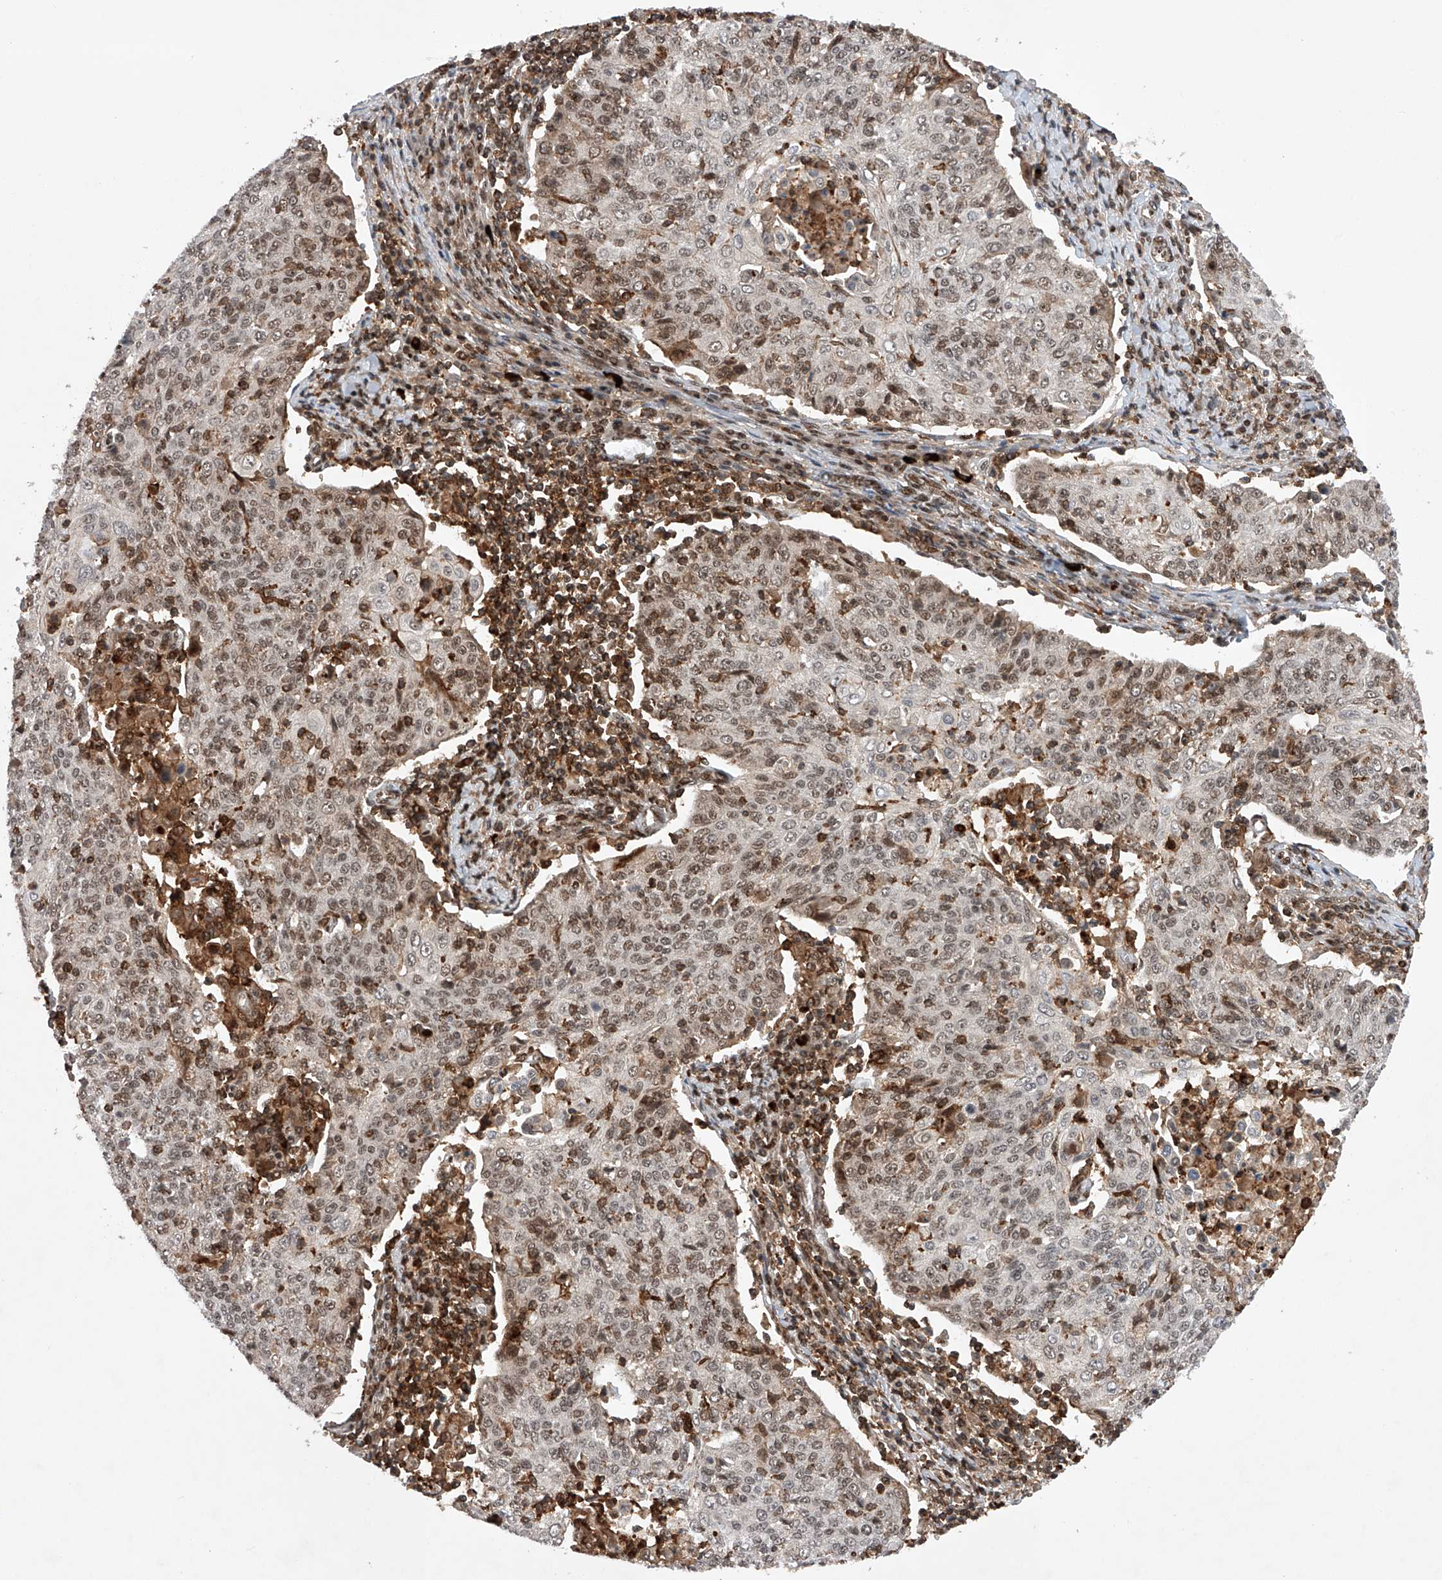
{"staining": {"intensity": "weak", "quantity": ">75%", "location": "nuclear"}, "tissue": "cervical cancer", "cell_type": "Tumor cells", "image_type": "cancer", "snomed": [{"axis": "morphology", "description": "Squamous cell carcinoma, NOS"}, {"axis": "topography", "description": "Cervix"}], "caption": "Immunohistochemistry (IHC) (DAB (3,3'-diaminobenzidine)) staining of cervical cancer reveals weak nuclear protein expression in approximately >75% of tumor cells. (DAB (3,3'-diaminobenzidine) = brown stain, brightfield microscopy at high magnification).", "gene": "ZNF280D", "patient": {"sex": "female", "age": 48}}